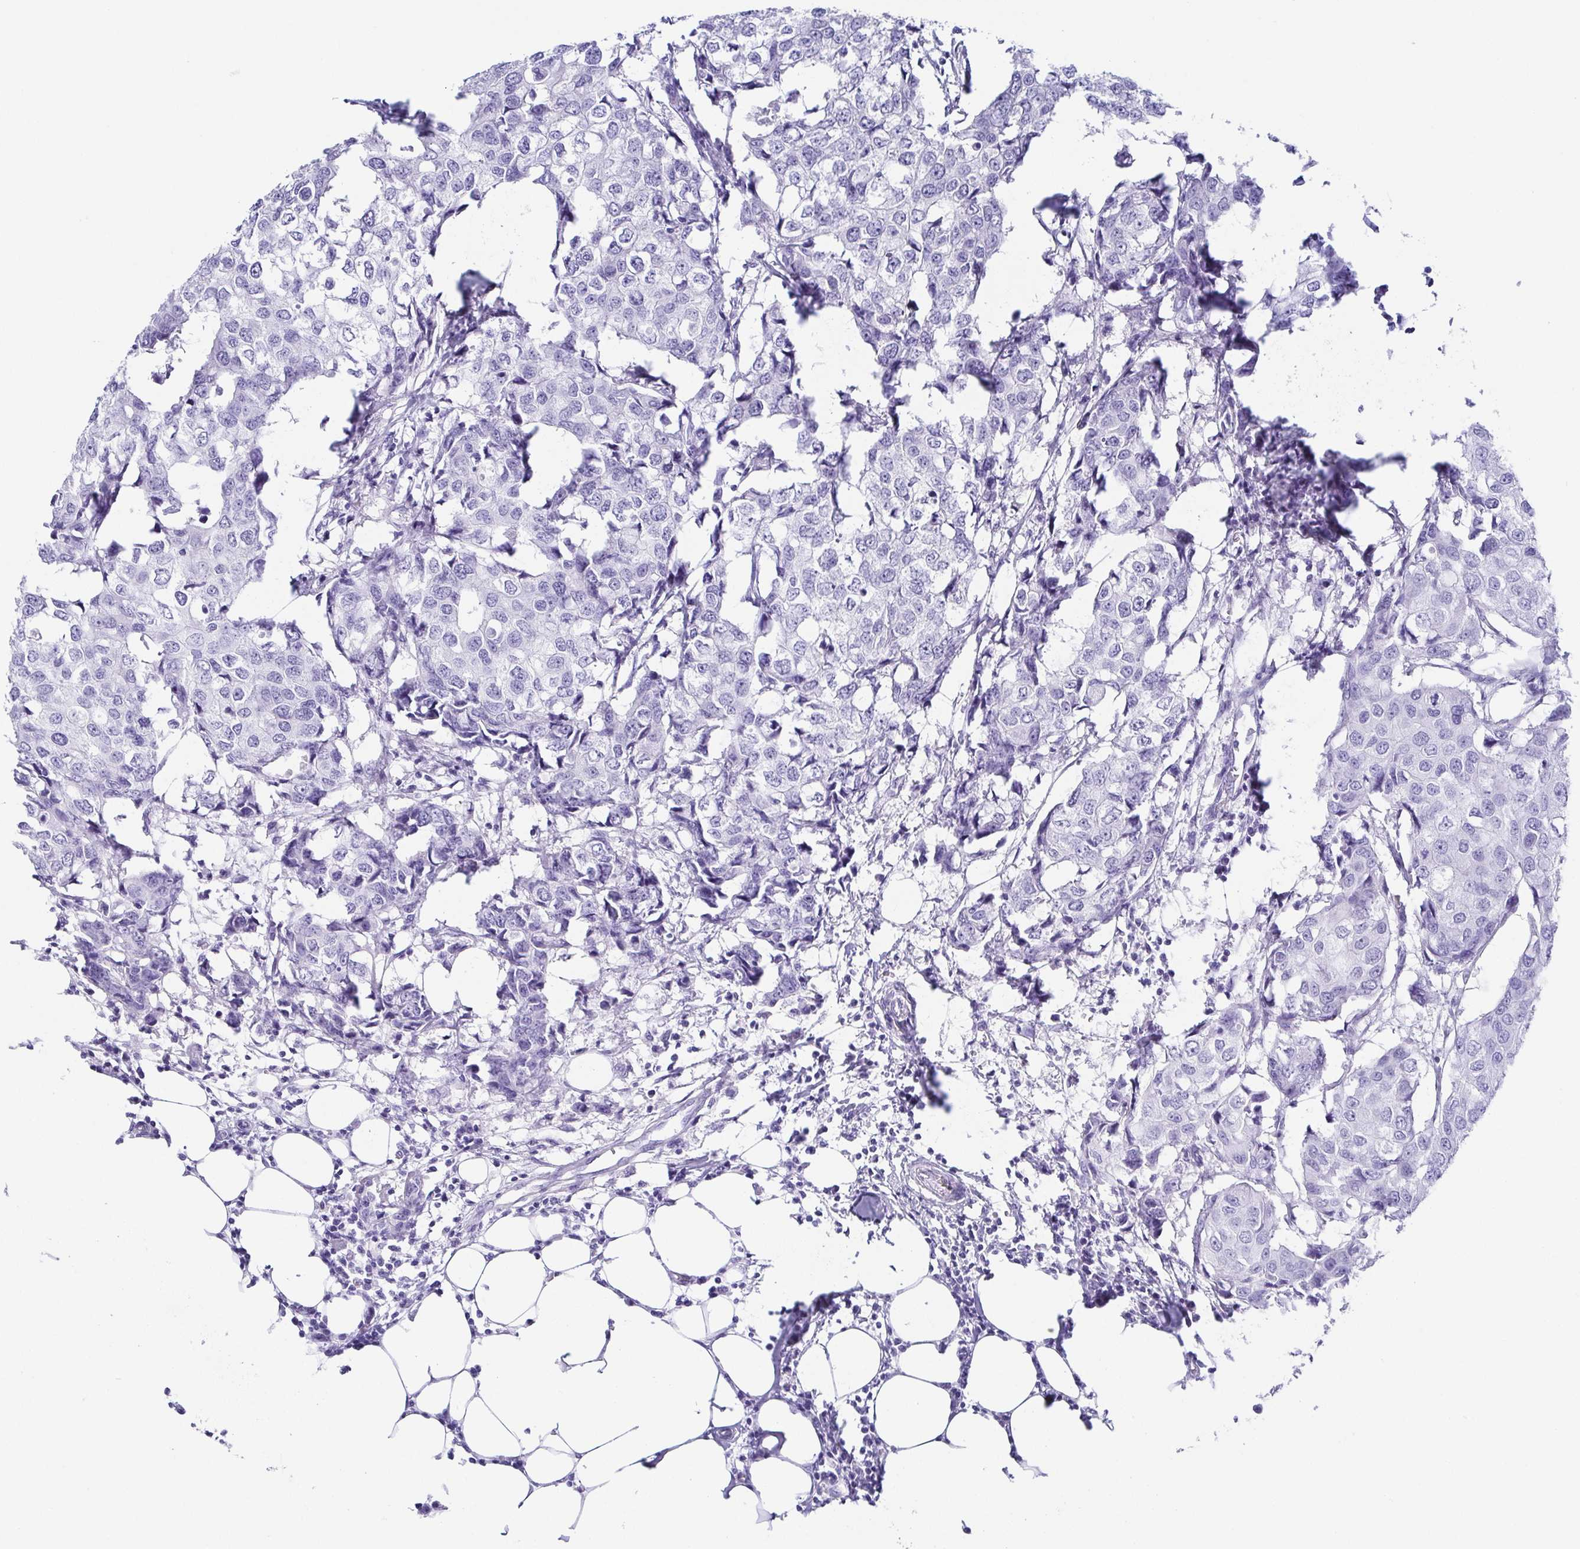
{"staining": {"intensity": "negative", "quantity": "none", "location": "none"}, "tissue": "breast cancer", "cell_type": "Tumor cells", "image_type": "cancer", "snomed": [{"axis": "morphology", "description": "Duct carcinoma"}, {"axis": "topography", "description": "Breast"}], "caption": "A histopathology image of breast cancer (invasive ductal carcinoma) stained for a protein reveals no brown staining in tumor cells. The staining was performed using DAB to visualize the protein expression in brown, while the nuclei were stained in blue with hematoxylin (Magnification: 20x).", "gene": "CD164L2", "patient": {"sex": "female", "age": 27}}